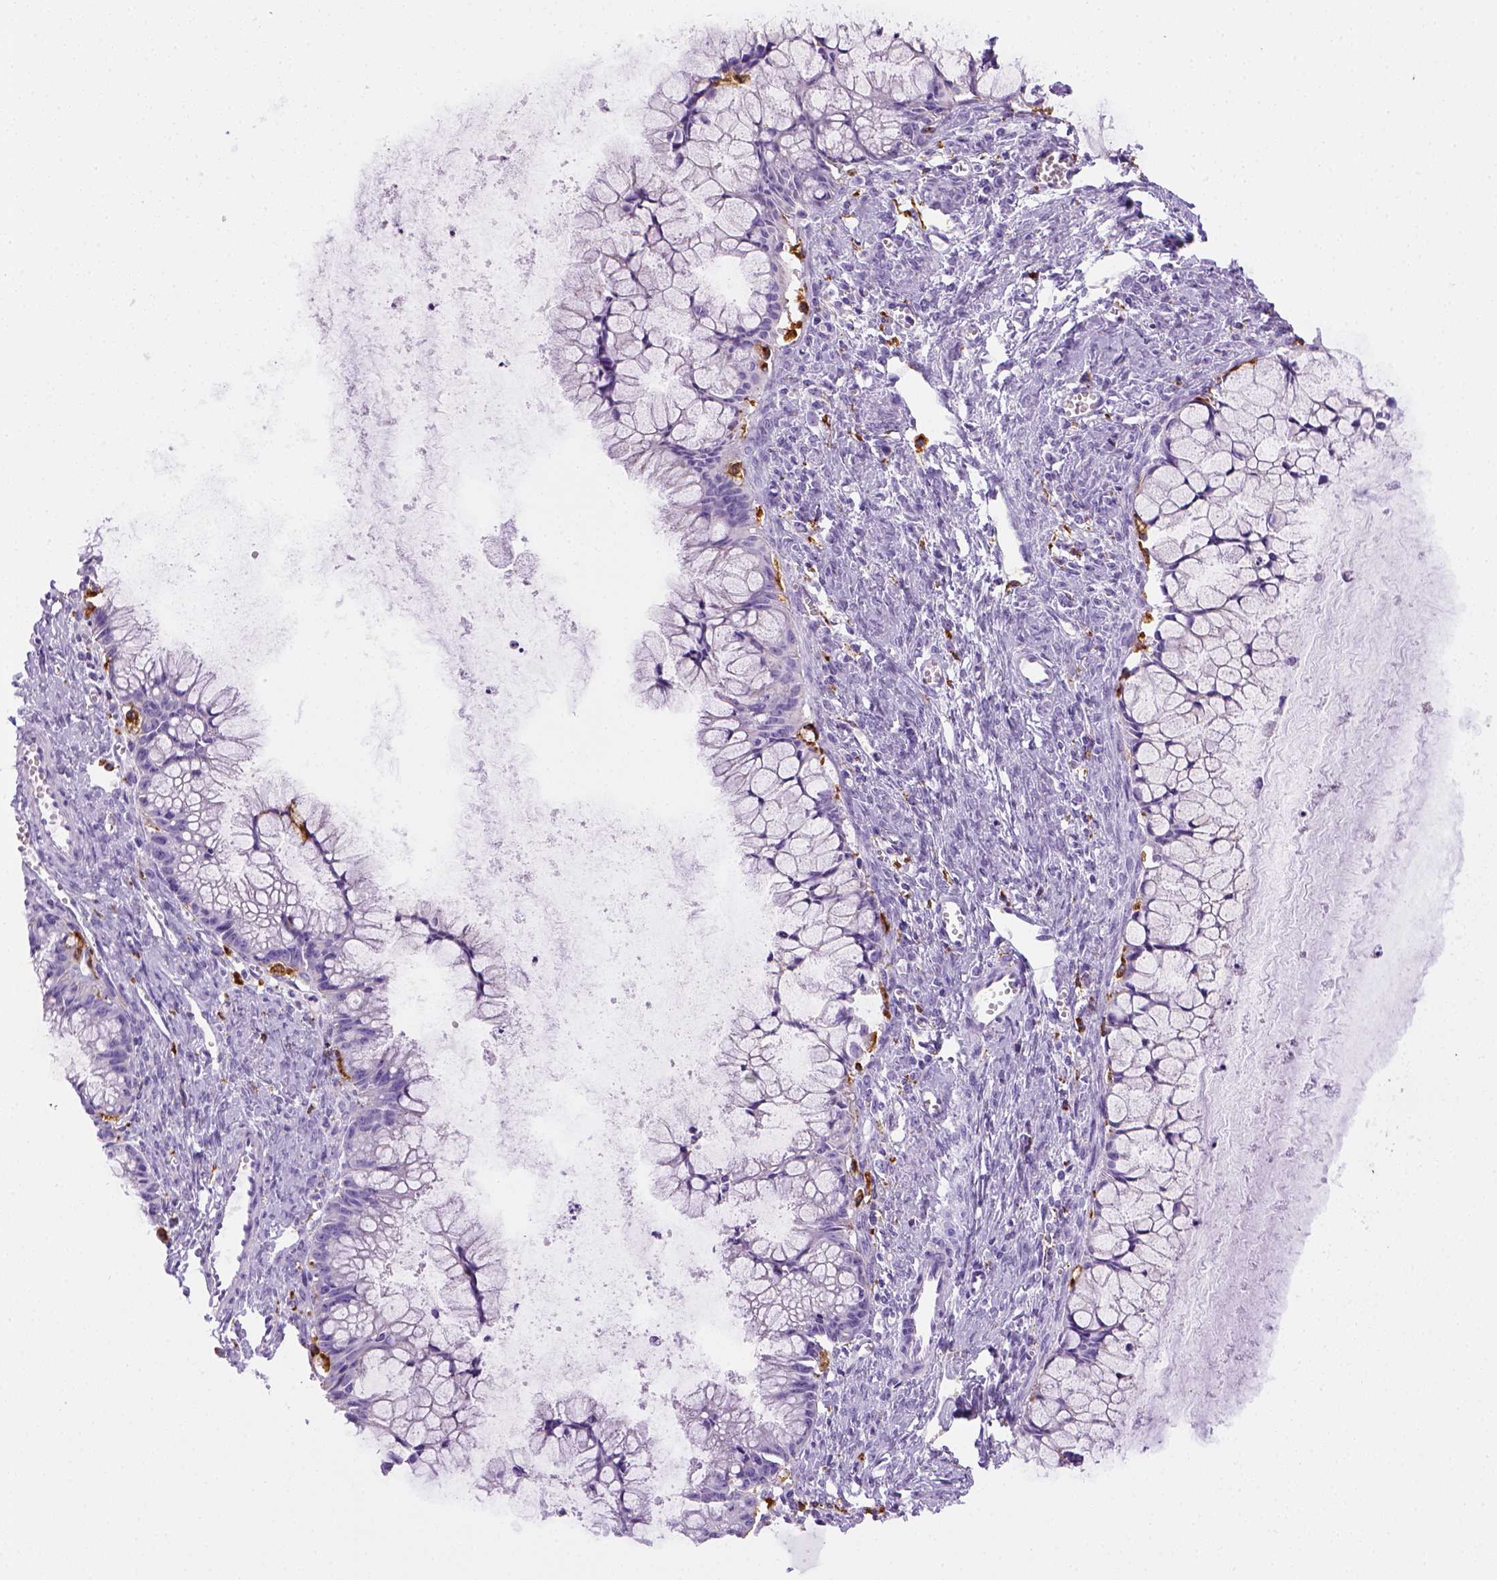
{"staining": {"intensity": "negative", "quantity": "none", "location": "none"}, "tissue": "ovarian cancer", "cell_type": "Tumor cells", "image_type": "cancer", "snomed": [{"axis": "morphology", "description": "Cystadenocarcinoma, mucinous, NOS"}, {"axis": "topography", "description": "Ovary"}], "caption": "Tumor cells show no significant staining in ovarian cancer (mucinous cystadenocarcinoma).", "gene": "CD68", "patient": {"sex": "female", "age": 41}}